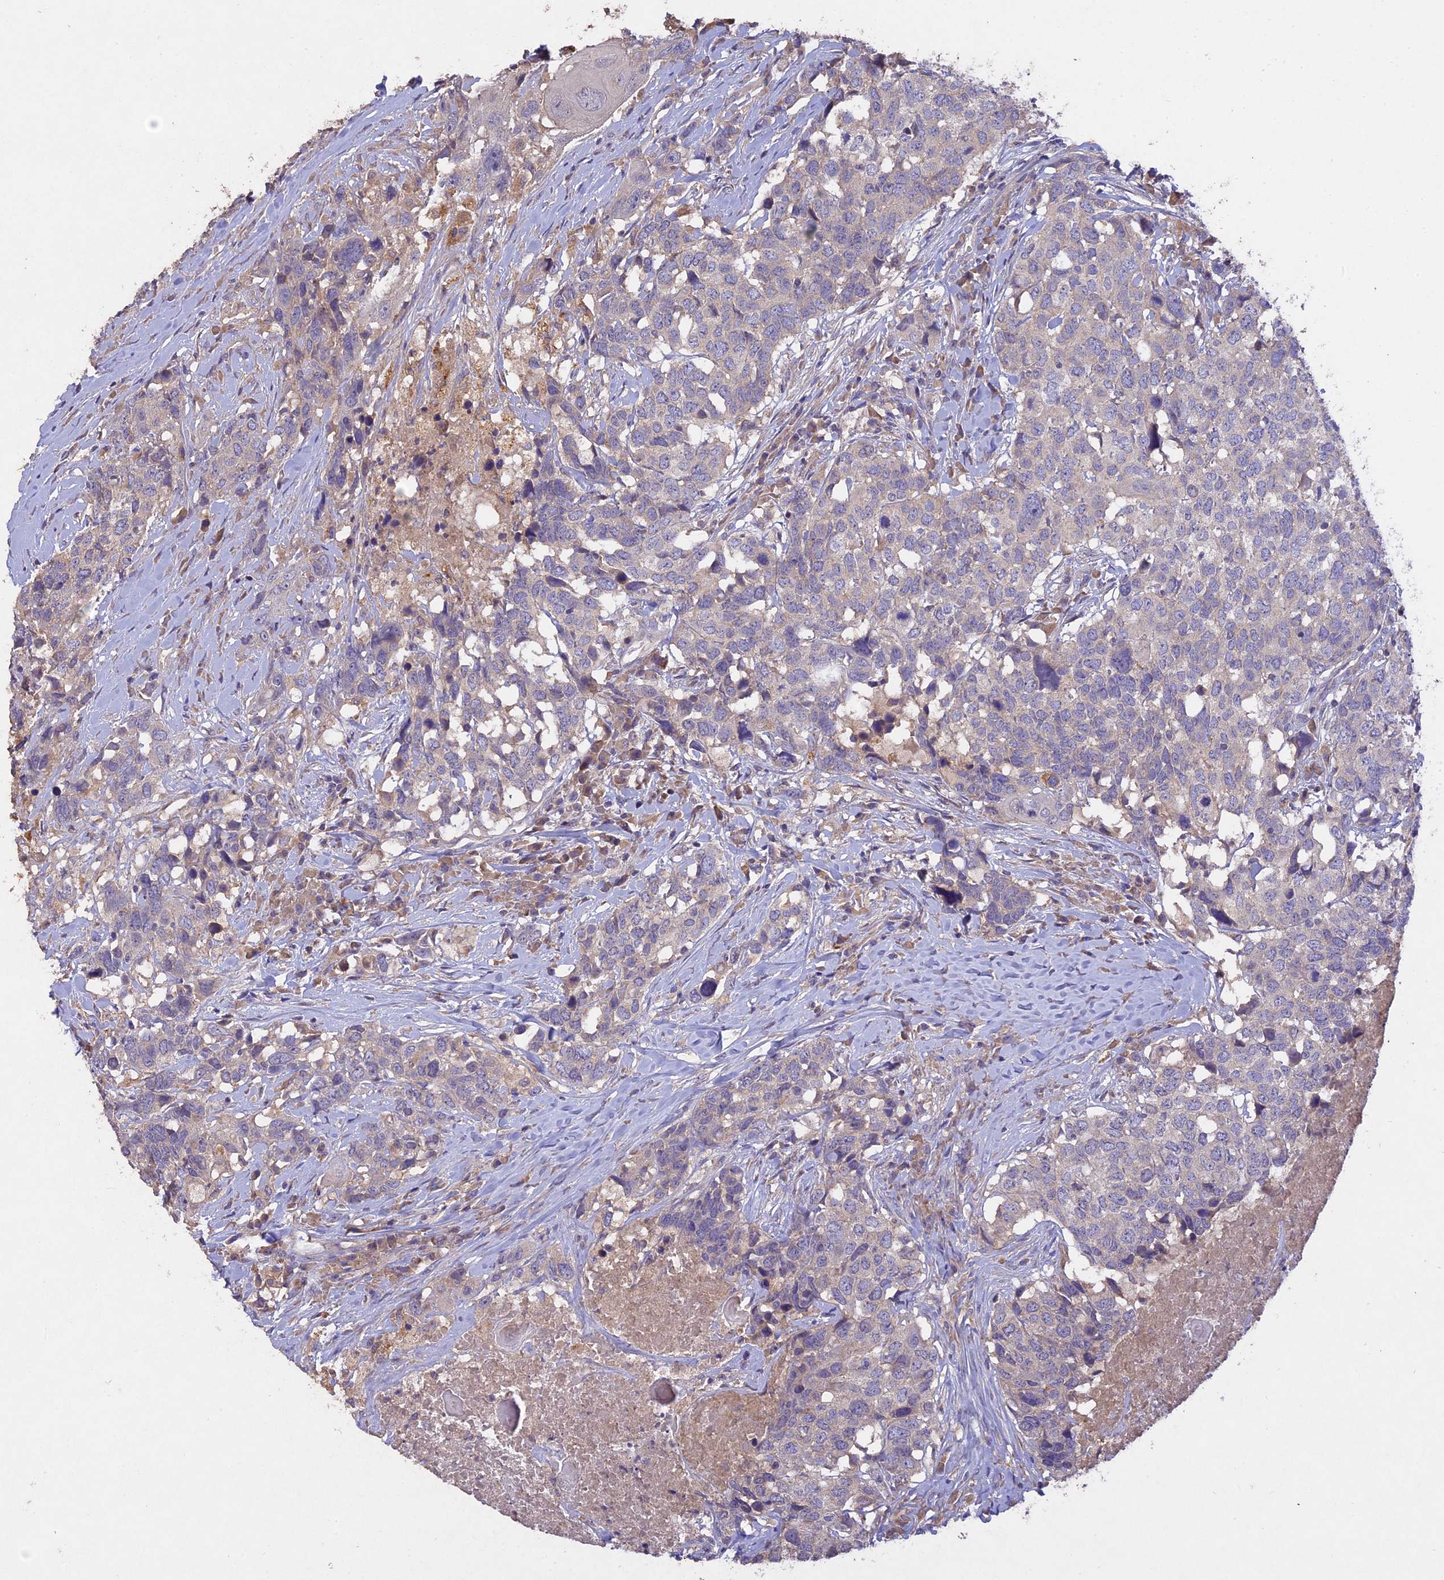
{"staining": {"intensity": "negative", "quantity": "none", "location": "none"}, "tissue": "head and neck cancer", "cell_type": "Tumor cells", "image_type": "cancer", "snomed": [{"axis": "morphology", "description": "Squamous cell carcinoma, NOS"}, {"axis": "topography", "description": "Head-Neck"}], "caption": "Head and neck squamous cell carcinoma was stained to show a protein in brown. There is no significant staining in tumor cells. (Stains: DAB IHC with hematoxylin counter stain, Microscopy: brightfield microscopy at high magnification).", "gene": "SLC26A4", "patient": {"sex": "male", "age": 66}}